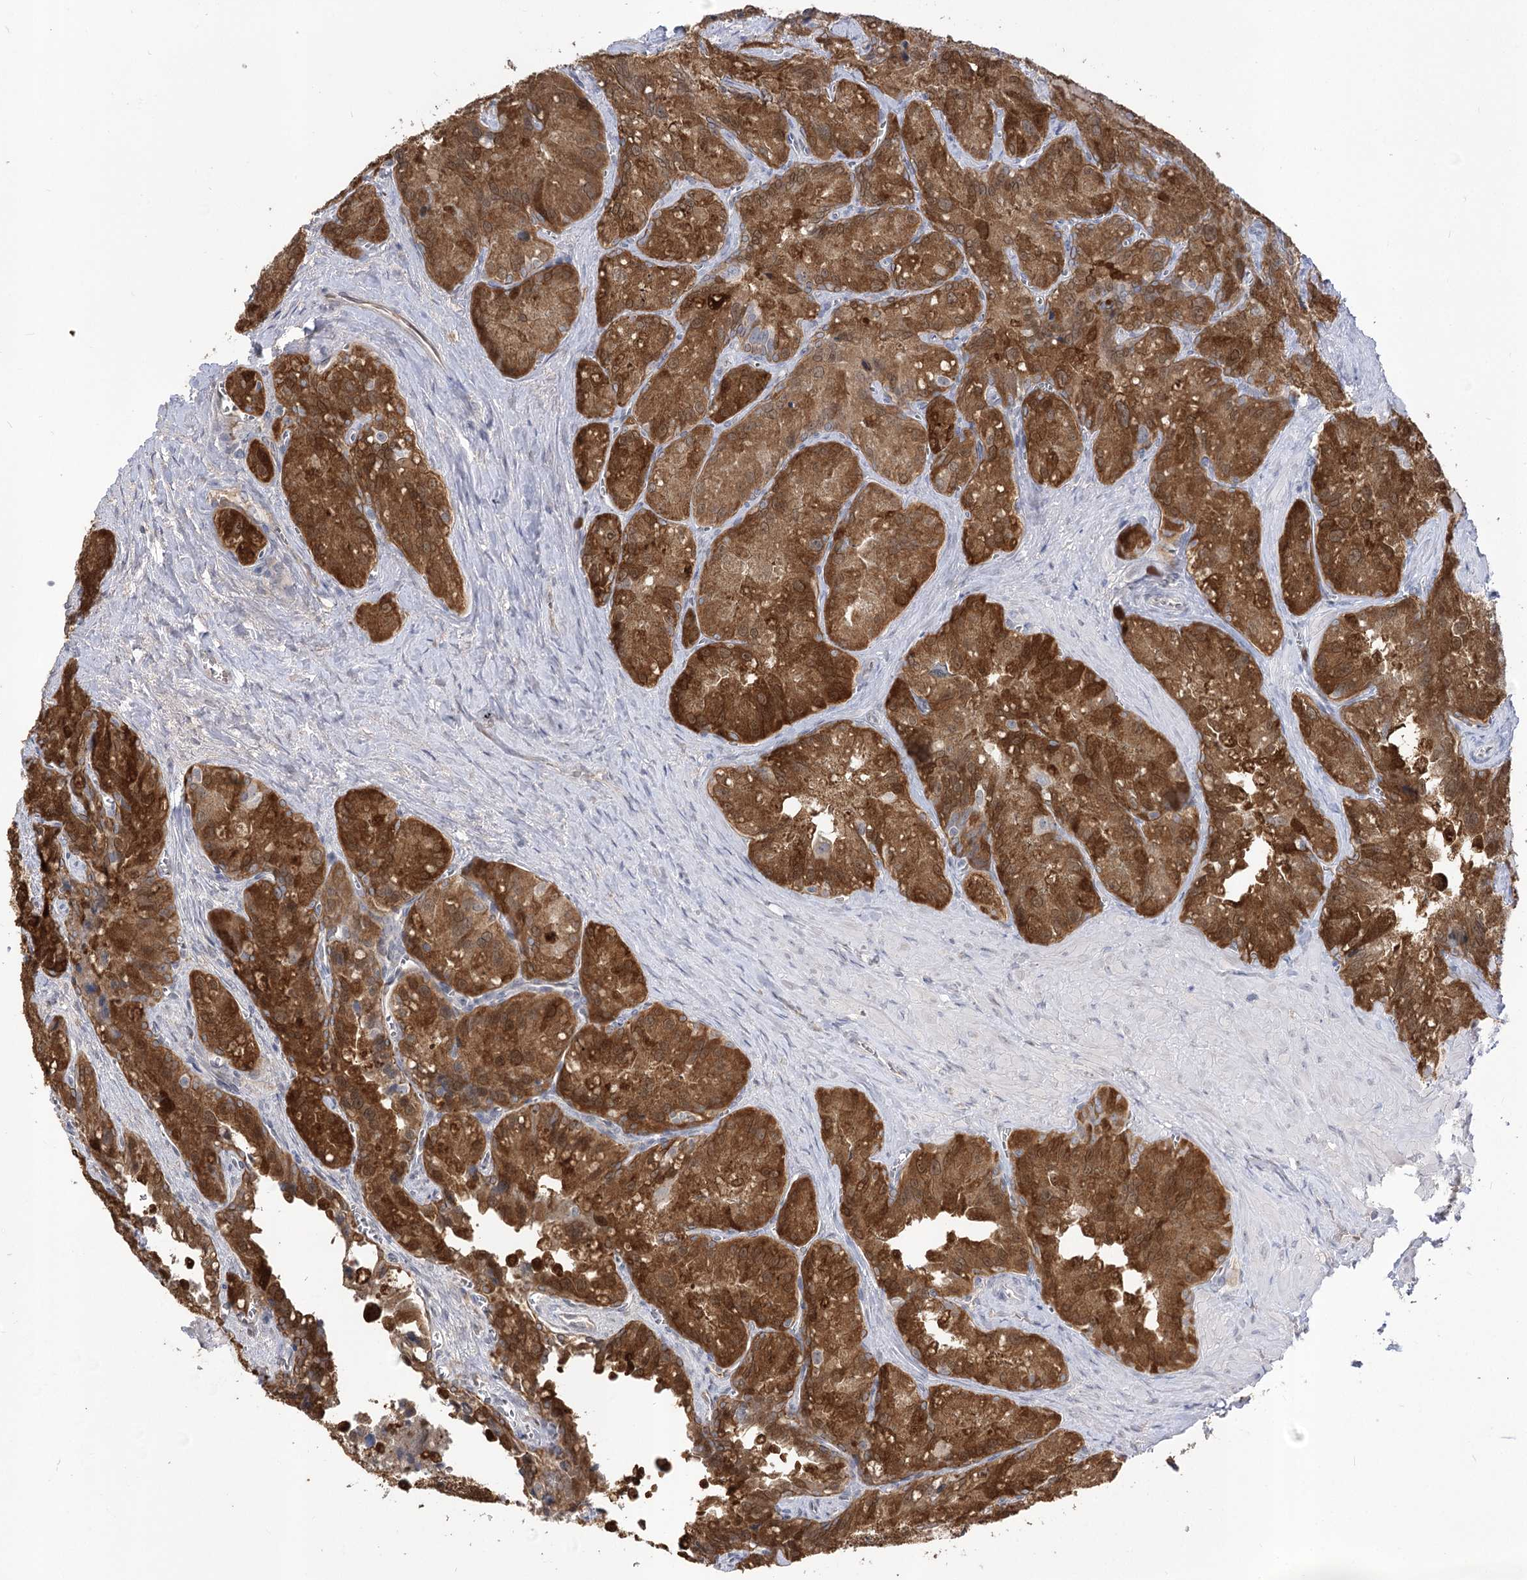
{"staining": {"intensity": "strong", "quantity": ">75%", "location": "cytoplasmic/membranous"}, "tissue": "seminal vesicle", "cell_type": "Glandular cells", "image_type": "normal", "snomed": [{"axis": "morphology", "description": "Normal tissue, NOS"}, {"axis": "topography", "description": "Seminal veicle"}], "caption": "Seminal vesicle stained for a protein (brown) exhibits strong cytoplasmic/membranous positive positivity in approximately >75% of glandular cells.", "gene": "R3HDM2", "patient": {"sex": "male", "age": 62}}